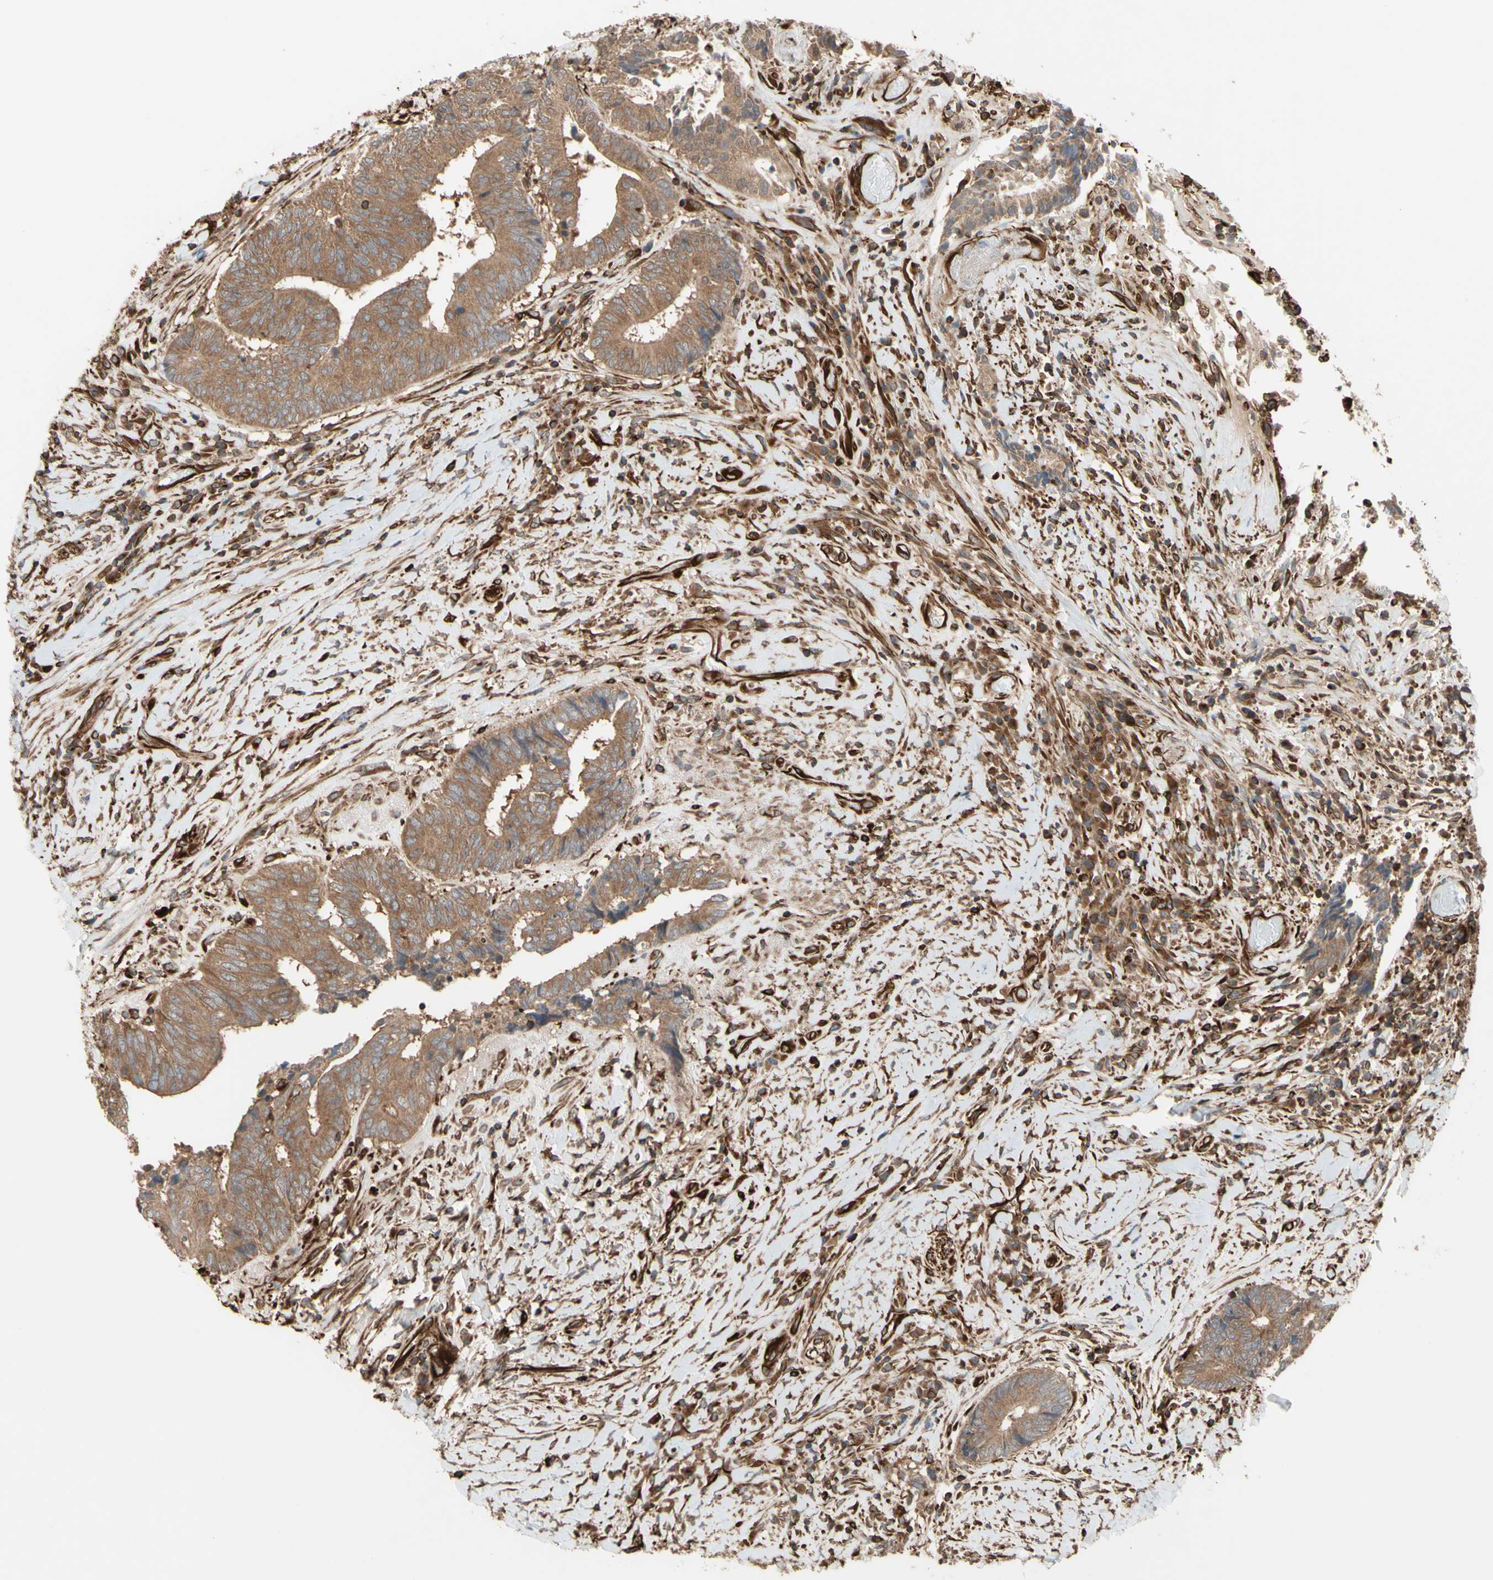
{"staining": {"intensity": "moderate", "quantity": ">75%", "location": "cytoplasmic/membranous"}, "tissue": "colorectal cancer", "cell_type": "Tumor cells", "image_type": "cancer", "snomed": [{"axis": "morphology", "description": "Adenocarcinoma, NOS"}, {"axis": "topography", "description": "Rectum"}], "caption": "Immunohistochemistry photomicrograph of neoplastic tissue: human colorectal cancer stained using immunohistochemistry exhibits medium levels of moderate protein expression localized specifically in the cytoplasmic/membranous of tumor cells, appearing as a cytoplasmic/membranous brown color.", "gene": "TRAF2", "patient": {"sex": "male", "age": 63}}